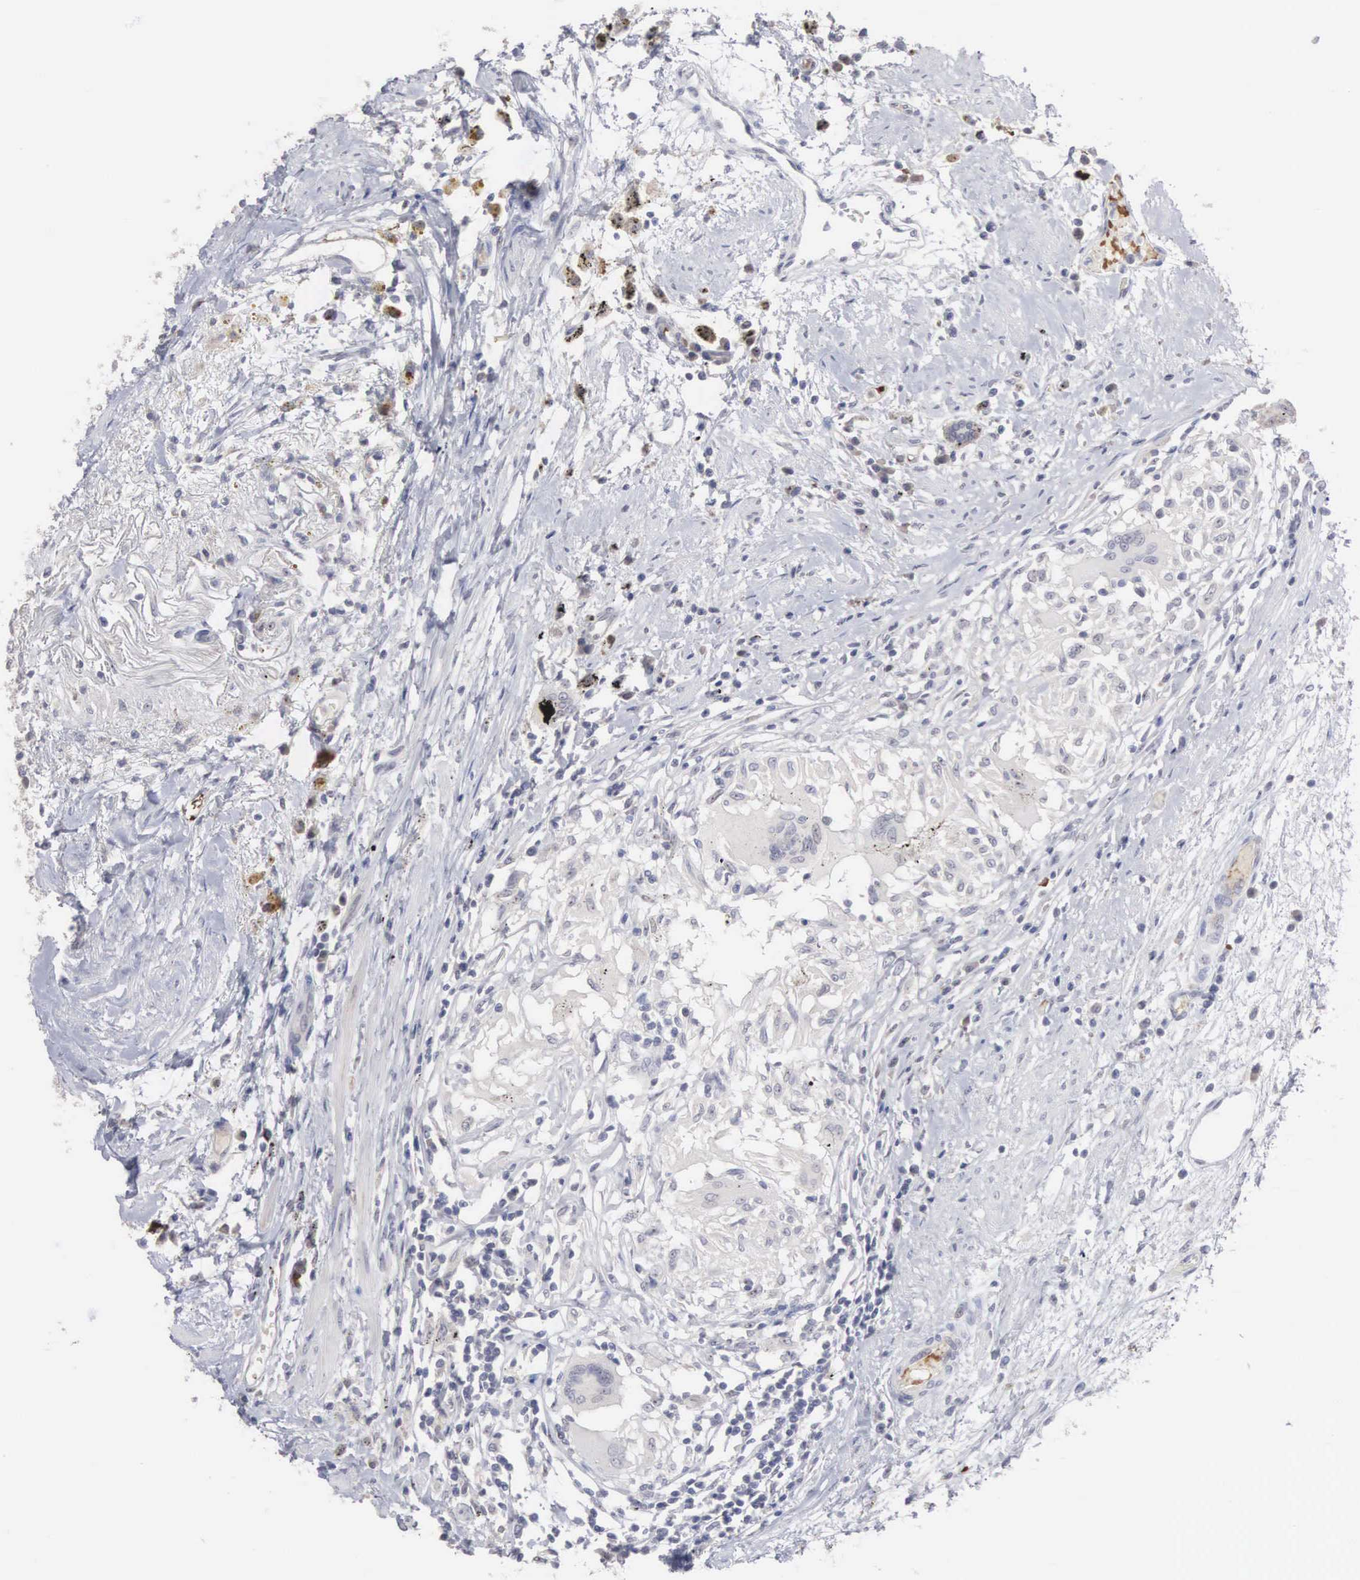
{"staining": {"intensity": "moderate", "quantity": "<25%", "location": "cytoplasmic/membranous"}, "tissue": "urothelial cancer", "cell_type": "Tumor cells", "image_type": "cancer", "snomed": [{"axis": "morphology", "description": "Urothelial carcinoma, High grade"}, {"axis": "topography", "description": "Urinary bladder"}], "caption": "Human urothelial carcinoma (high-grade) stained with a brown dye demonstrates moderate cytoplasmic/membranous positive expression in approximately <25% of tumor cells.", "gene": "ACOT4", "patient": {"sex": "male", "age": 78}}